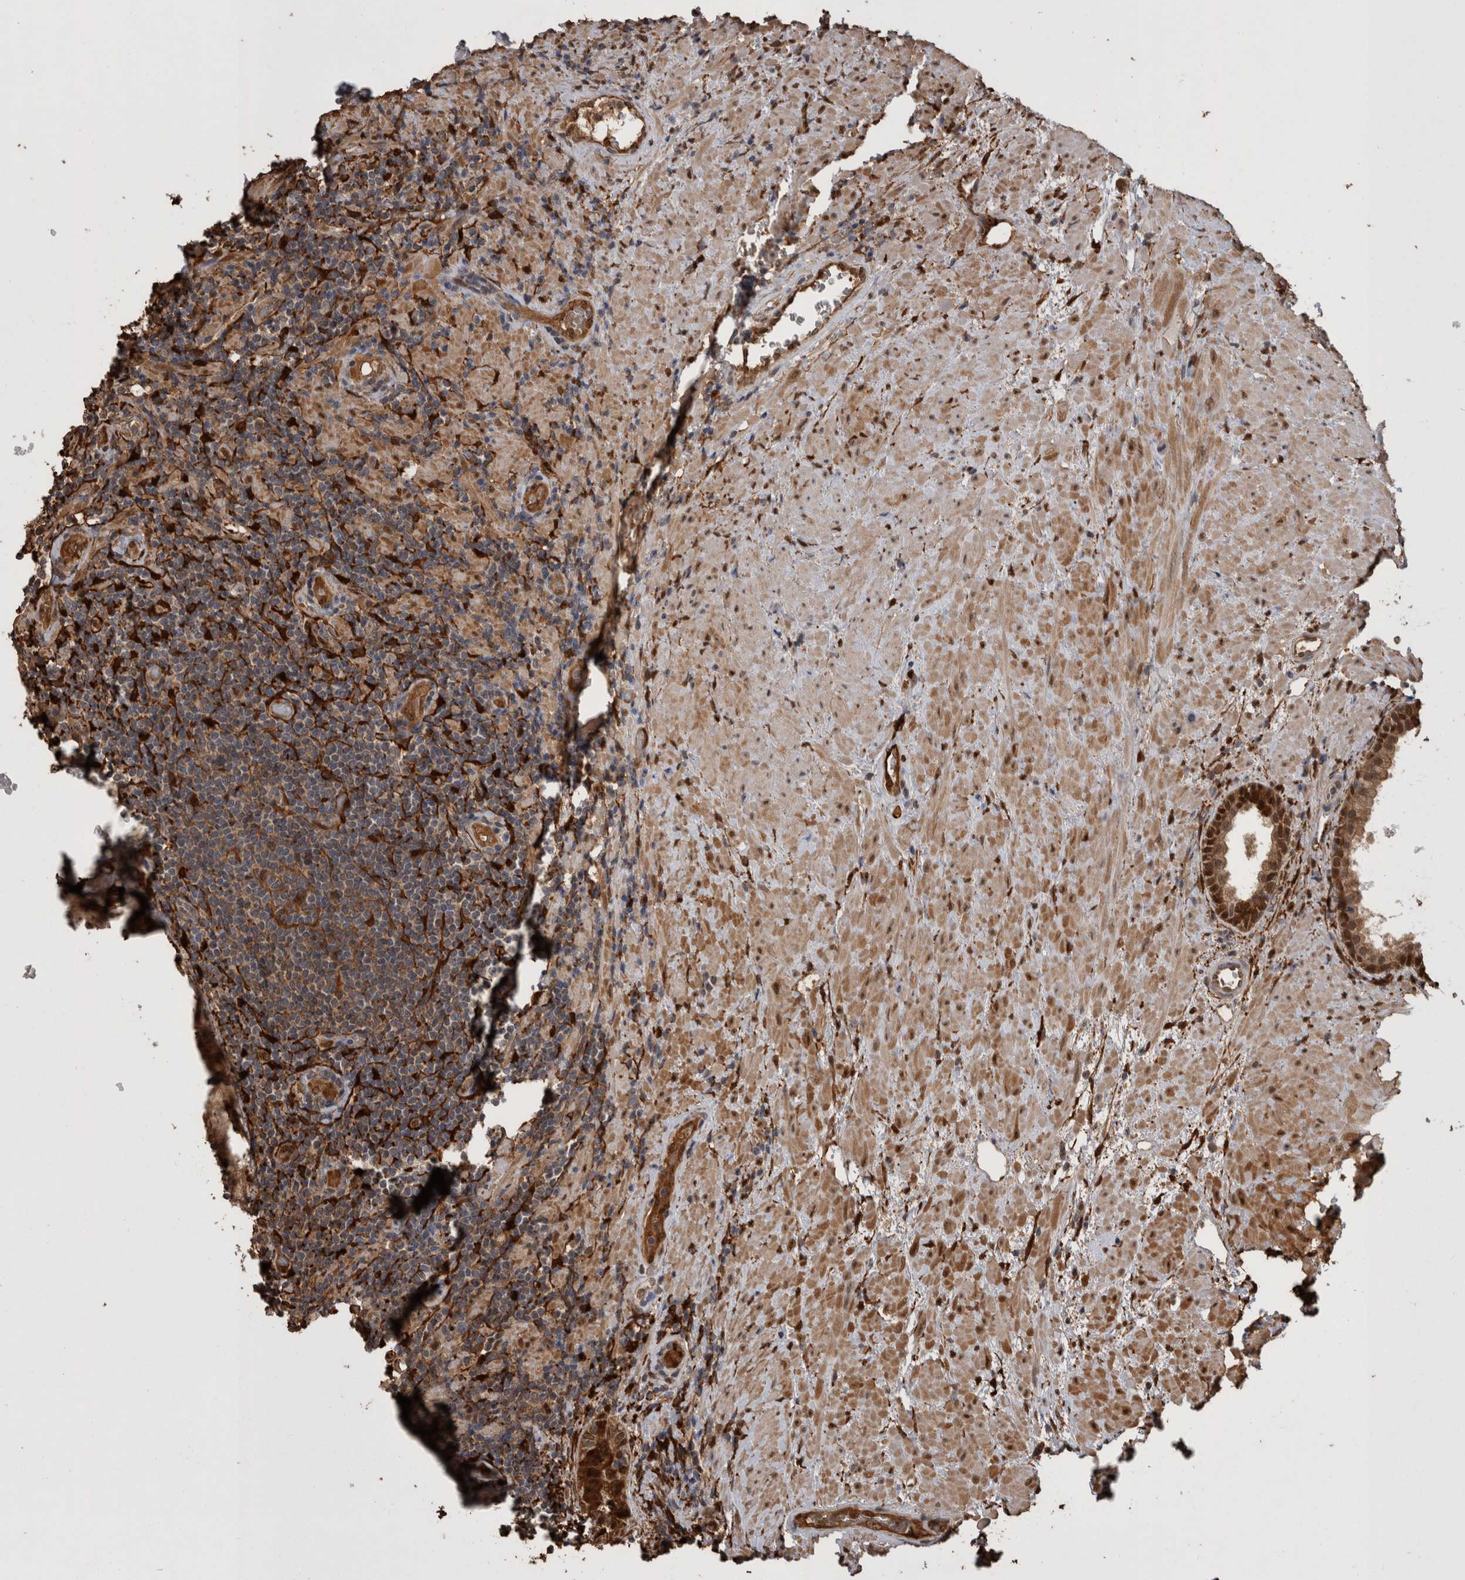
{"staining": {"intensity": "strong", "quantity": ">75%", "location": "cytoplasmic/membranous,nuclear"}, "tissue": "prostate", "cell_type": "Glandular cells", "image_type": "normal", "snomed": [{"axis": "morphology", "description": "Normal tissue, NOS"}, {"axis": "topography", "description": "Prostate"}], "caption": "The photomicrograph demonstrates staining of benign prostate, revealing strong cytoplasmic/membranous,nuclear protein expression (brown color) within glandular cells.", "gene": "LXN", "patient": {"sex": "male", "age": 76}}